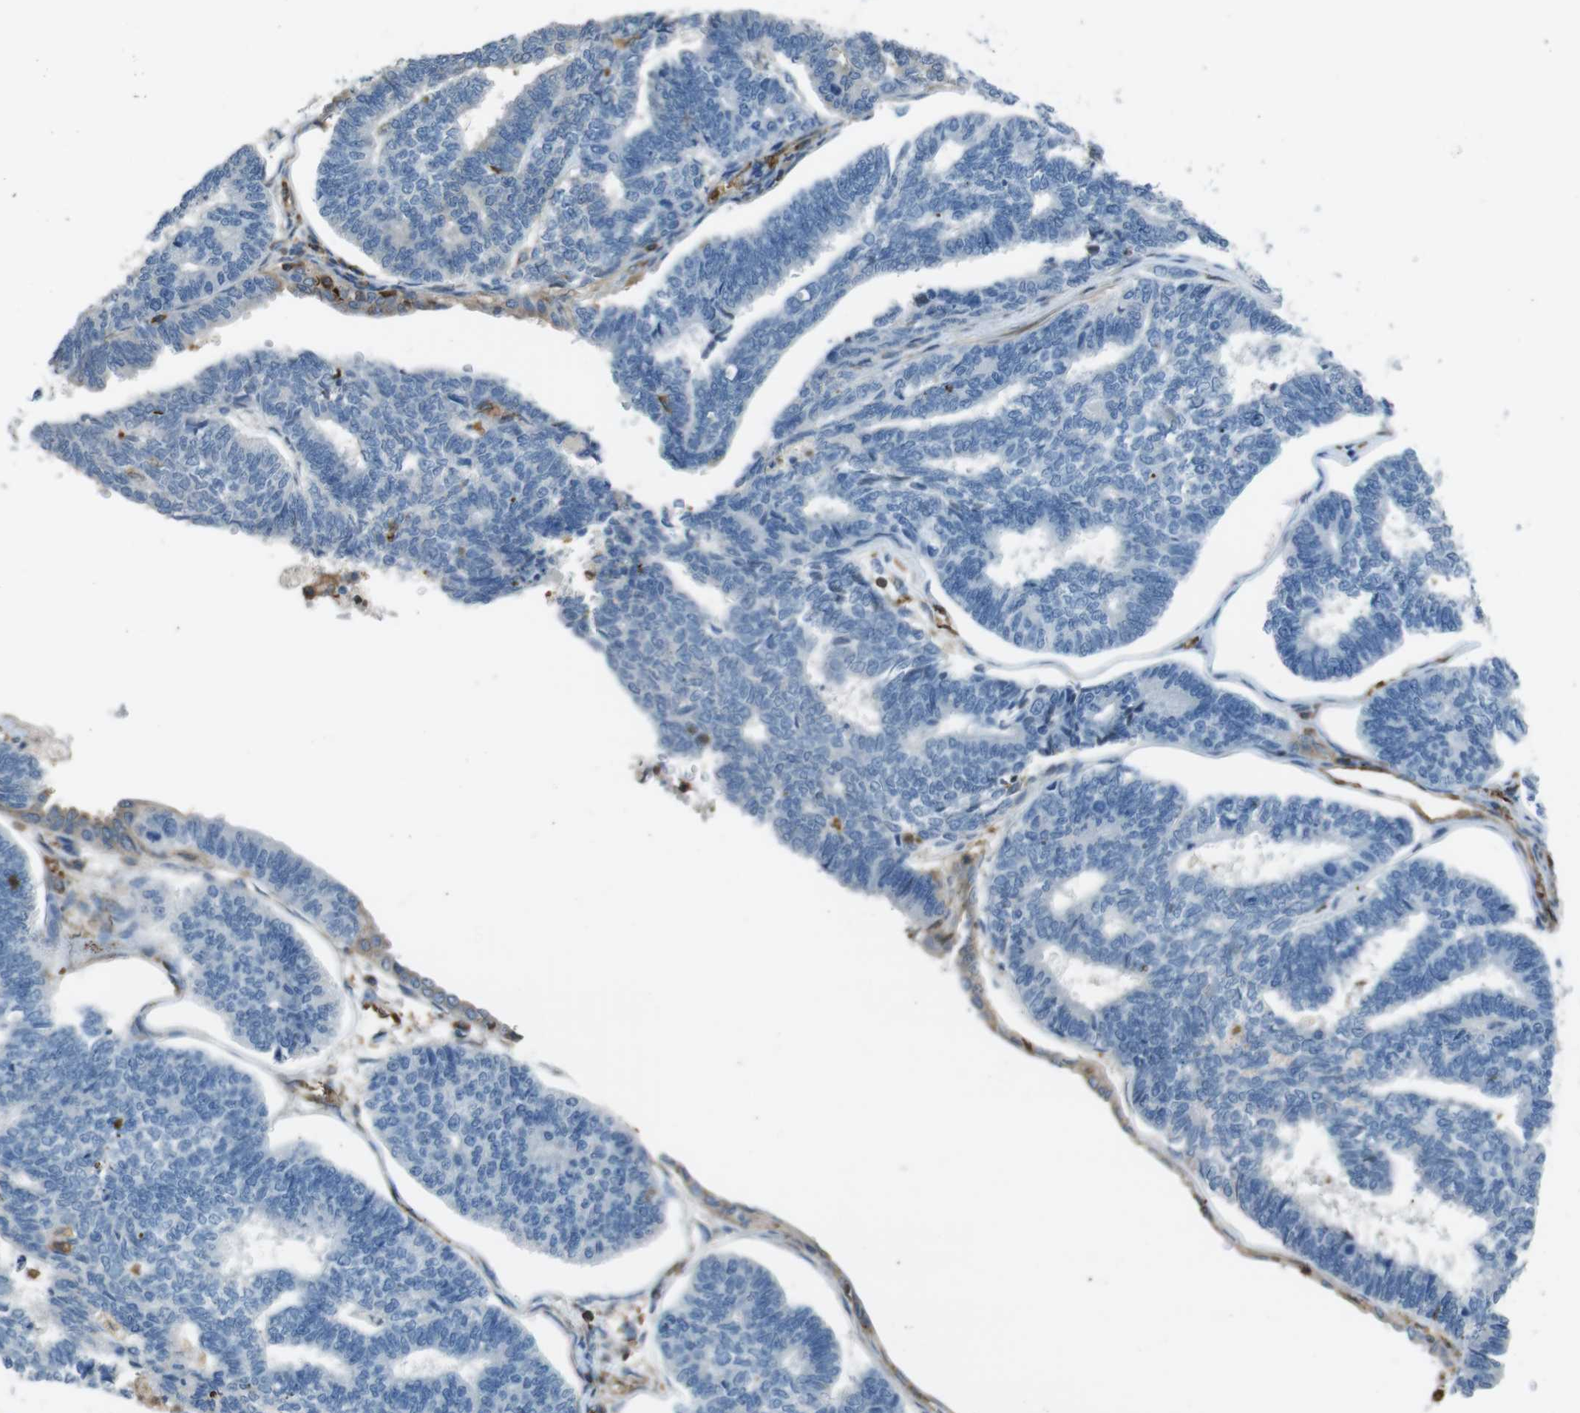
{"staining": {"intensity": "negative", "quantity": "none", "location": "none"}, "tissue": "endometrial cancer", "cell_type": "Tumor cells", "image_type": "cancer", "snomed": [{"axis": "morphology", "description": "Adenocarcinoma, NOS"}, {"axis": "topography", "description": "Endometrium"}], "caption": "Tumor cells are negative for brown protein staining in adenocarcinoma (endometrial). (Brightfield microscopy of DAB (3,3'-diaminobenzidine) IHC at high magnification).", "gene": "FCAR", "patient": {"sex": "female", "age": 70}}